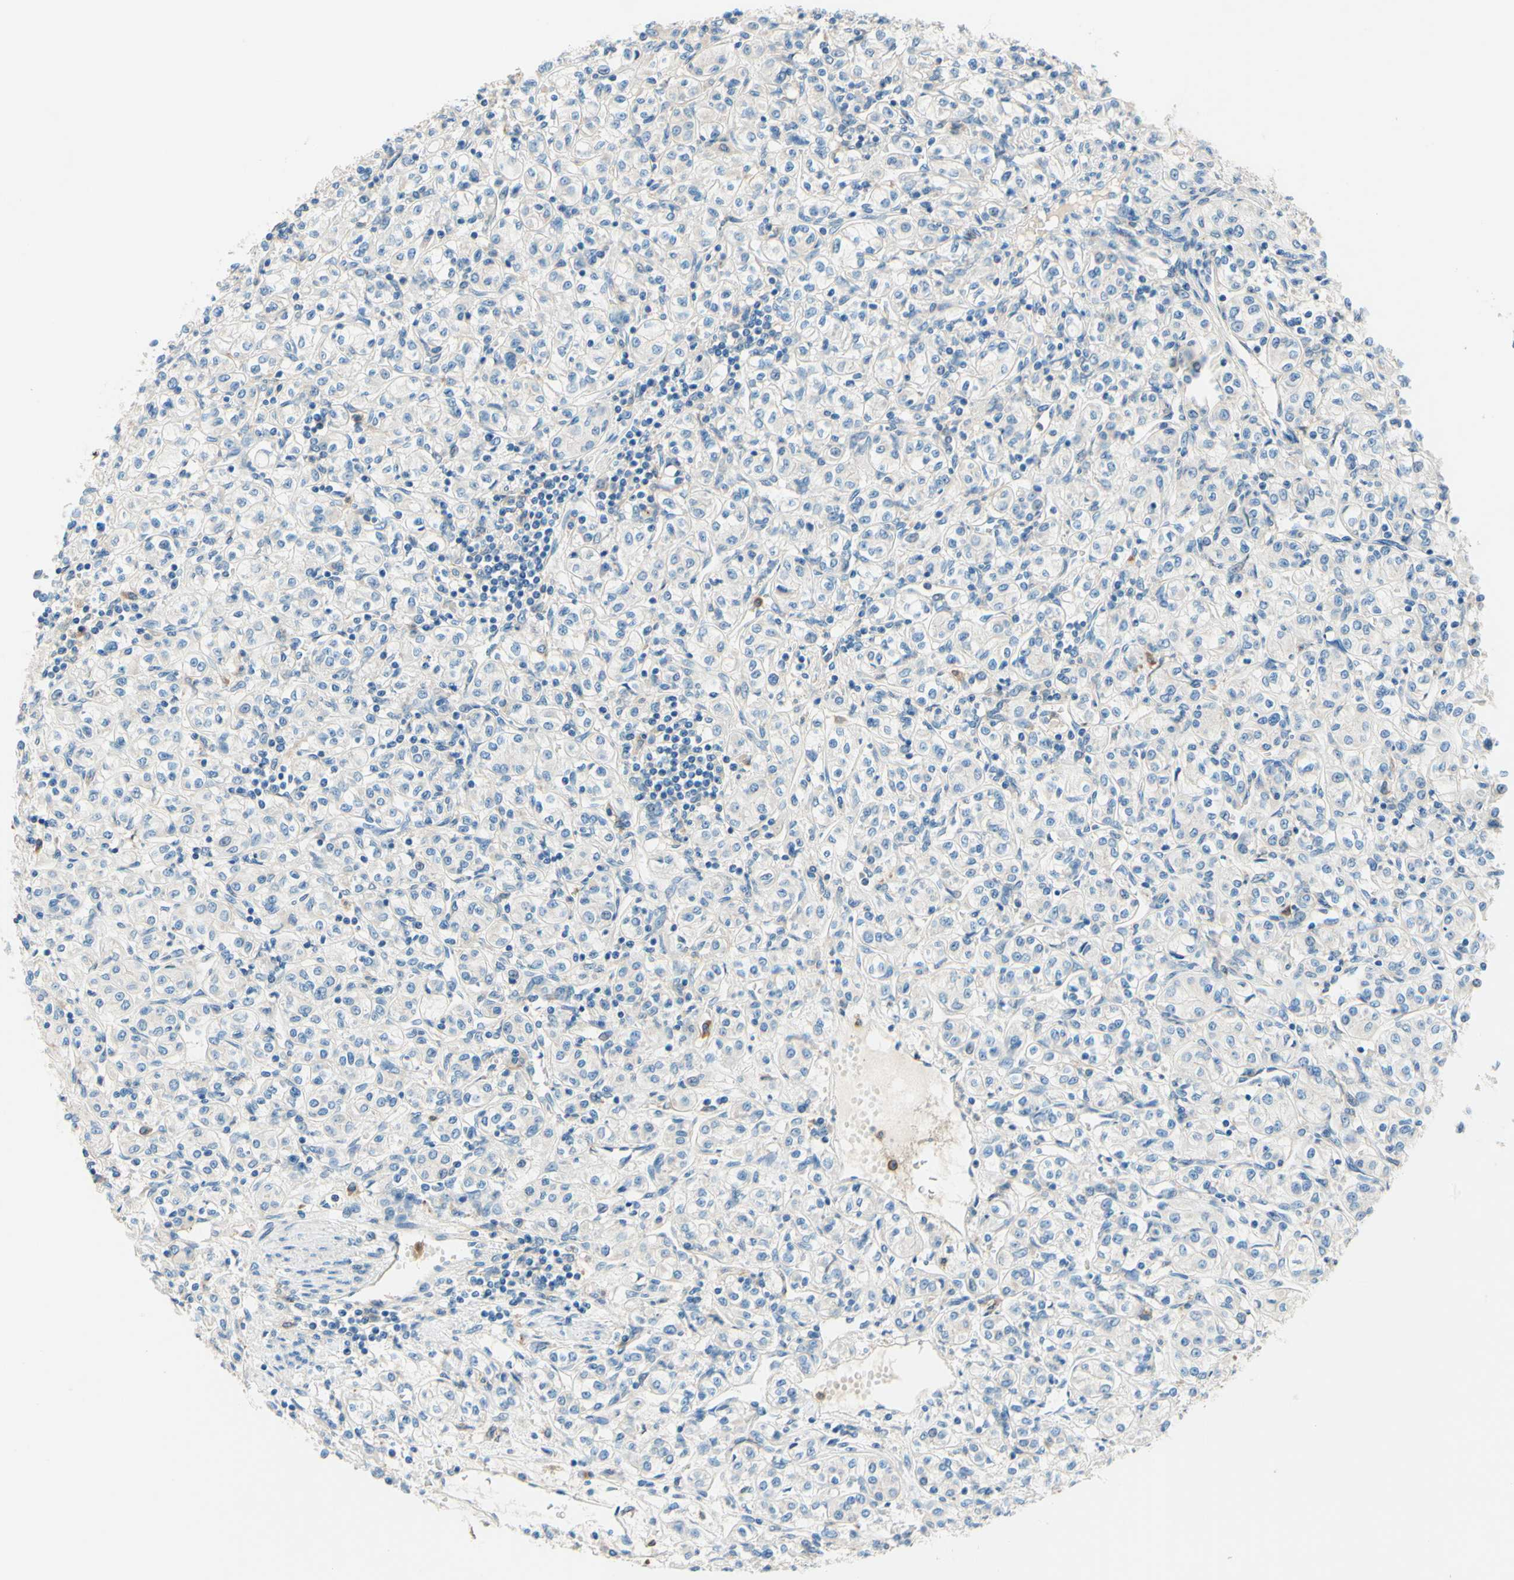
{"staining": {"intensity": "negative", "quantity": "none", "location": "none"}, "tissue": "renal cancer", "cell_type": "Tumor cells", "image_type": "cancer", "snomed": [{"axis": "morphology", "description": "Adenocarcinoma, NOS"}, {"axis": "topography", "description": "Kidney"}], "caption": "Image shows no protein expression in tumor cells of adenocarcinoma (renal) tissue.", "gene": "SIGLEC9", "patient": {"sex": "male", "age": 77}}